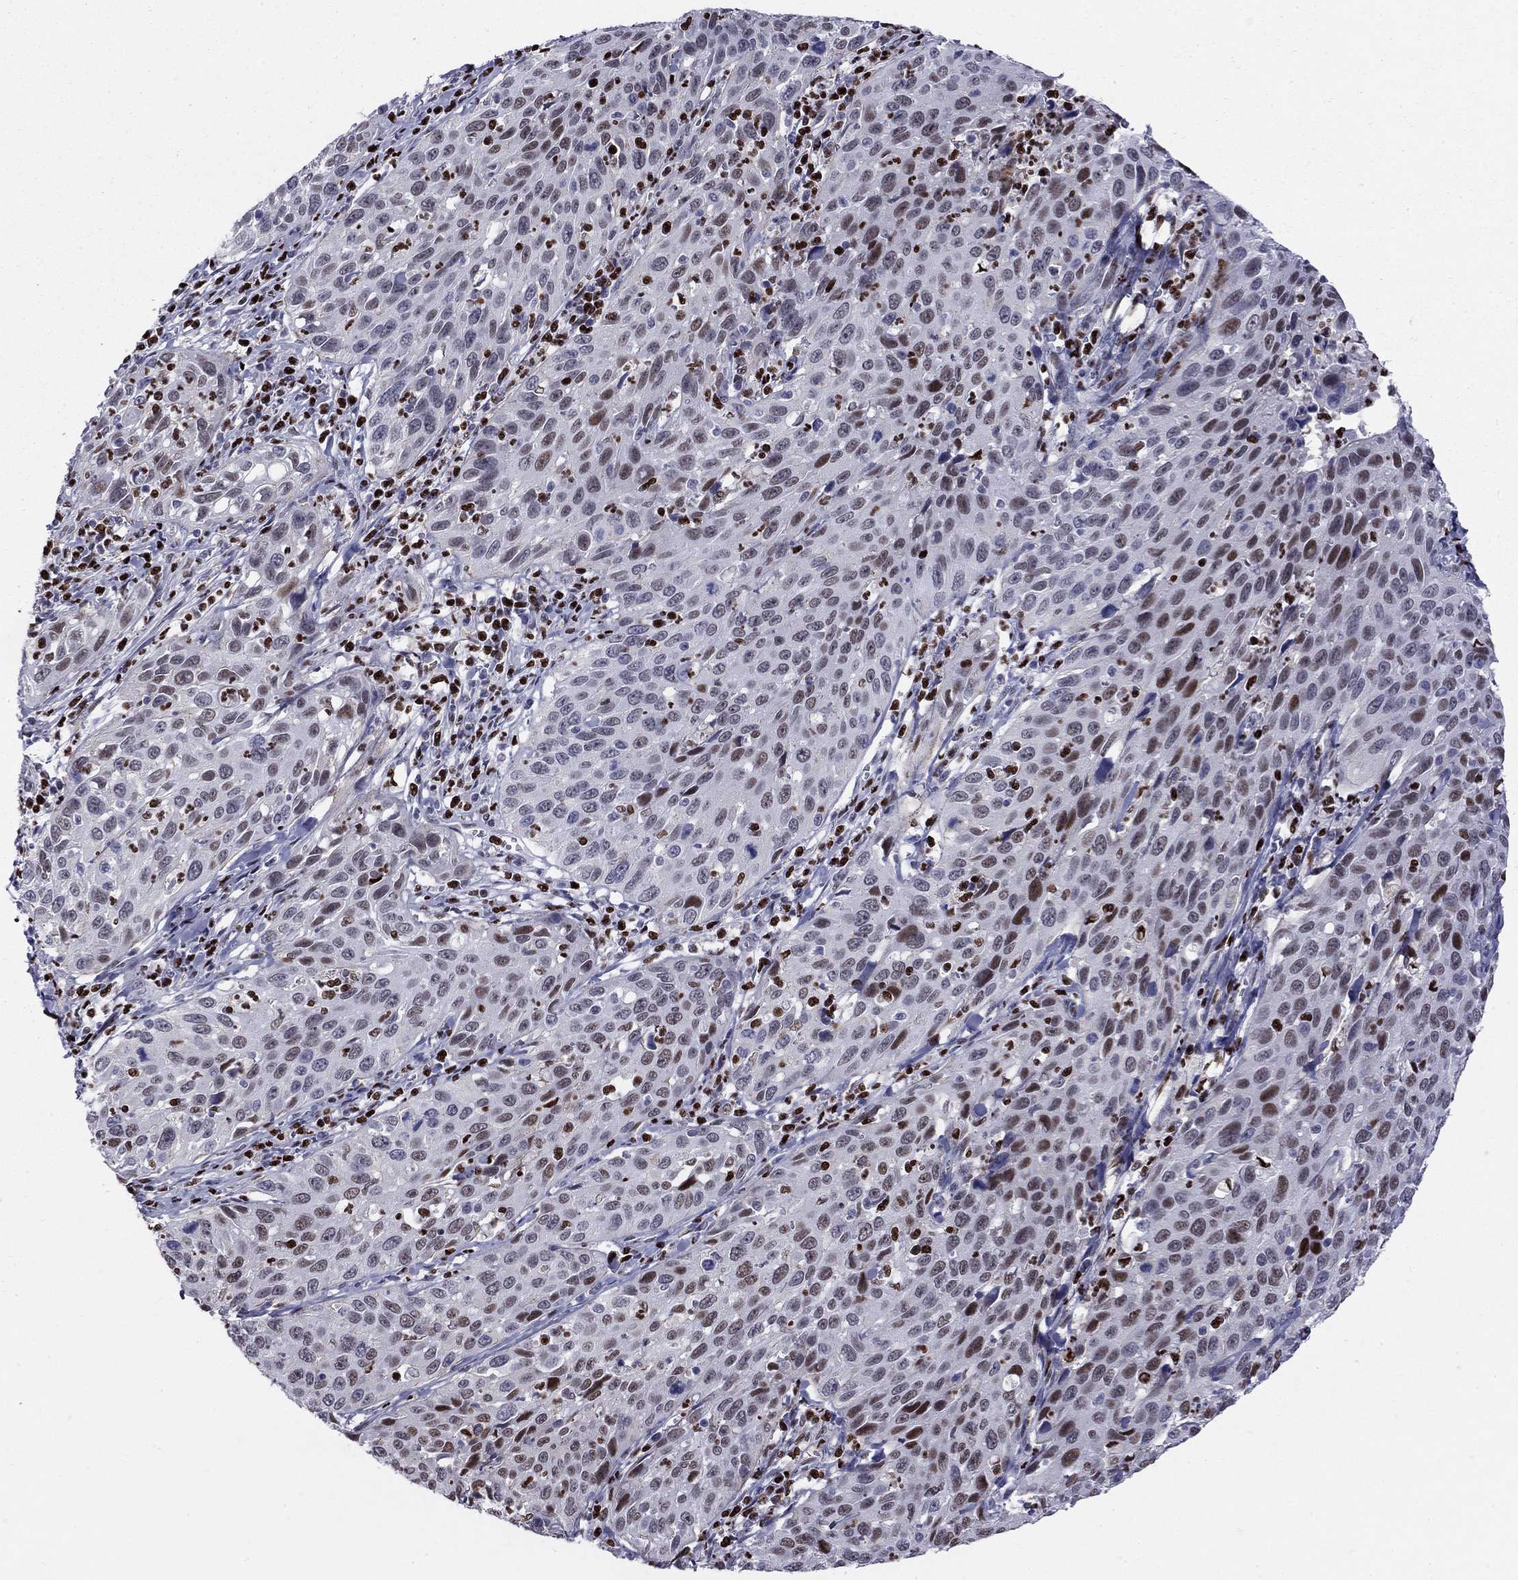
{"staining": {"intensity": "strong", "quantity": "25%-75%", "location": "nuclear"}, "tissue": "cervical cancer", "cell_type": "Tumor cells", "image_type": "cancer", "snomed": [{"axis": "morphology", "description": "Squamous cell carcinoma, NOS"}, {"axis": "topography", "description": "Cervix"}], "caption": "Immunohistochemistry photomicrograph of cervical cancer stained for a protein (brown), which demonstrates high levels of strong nuclear expression in approximately 25%-75% of tumor cells.", "gene": "PCGF3", "patient": {"sex": "female", "age": 26}}